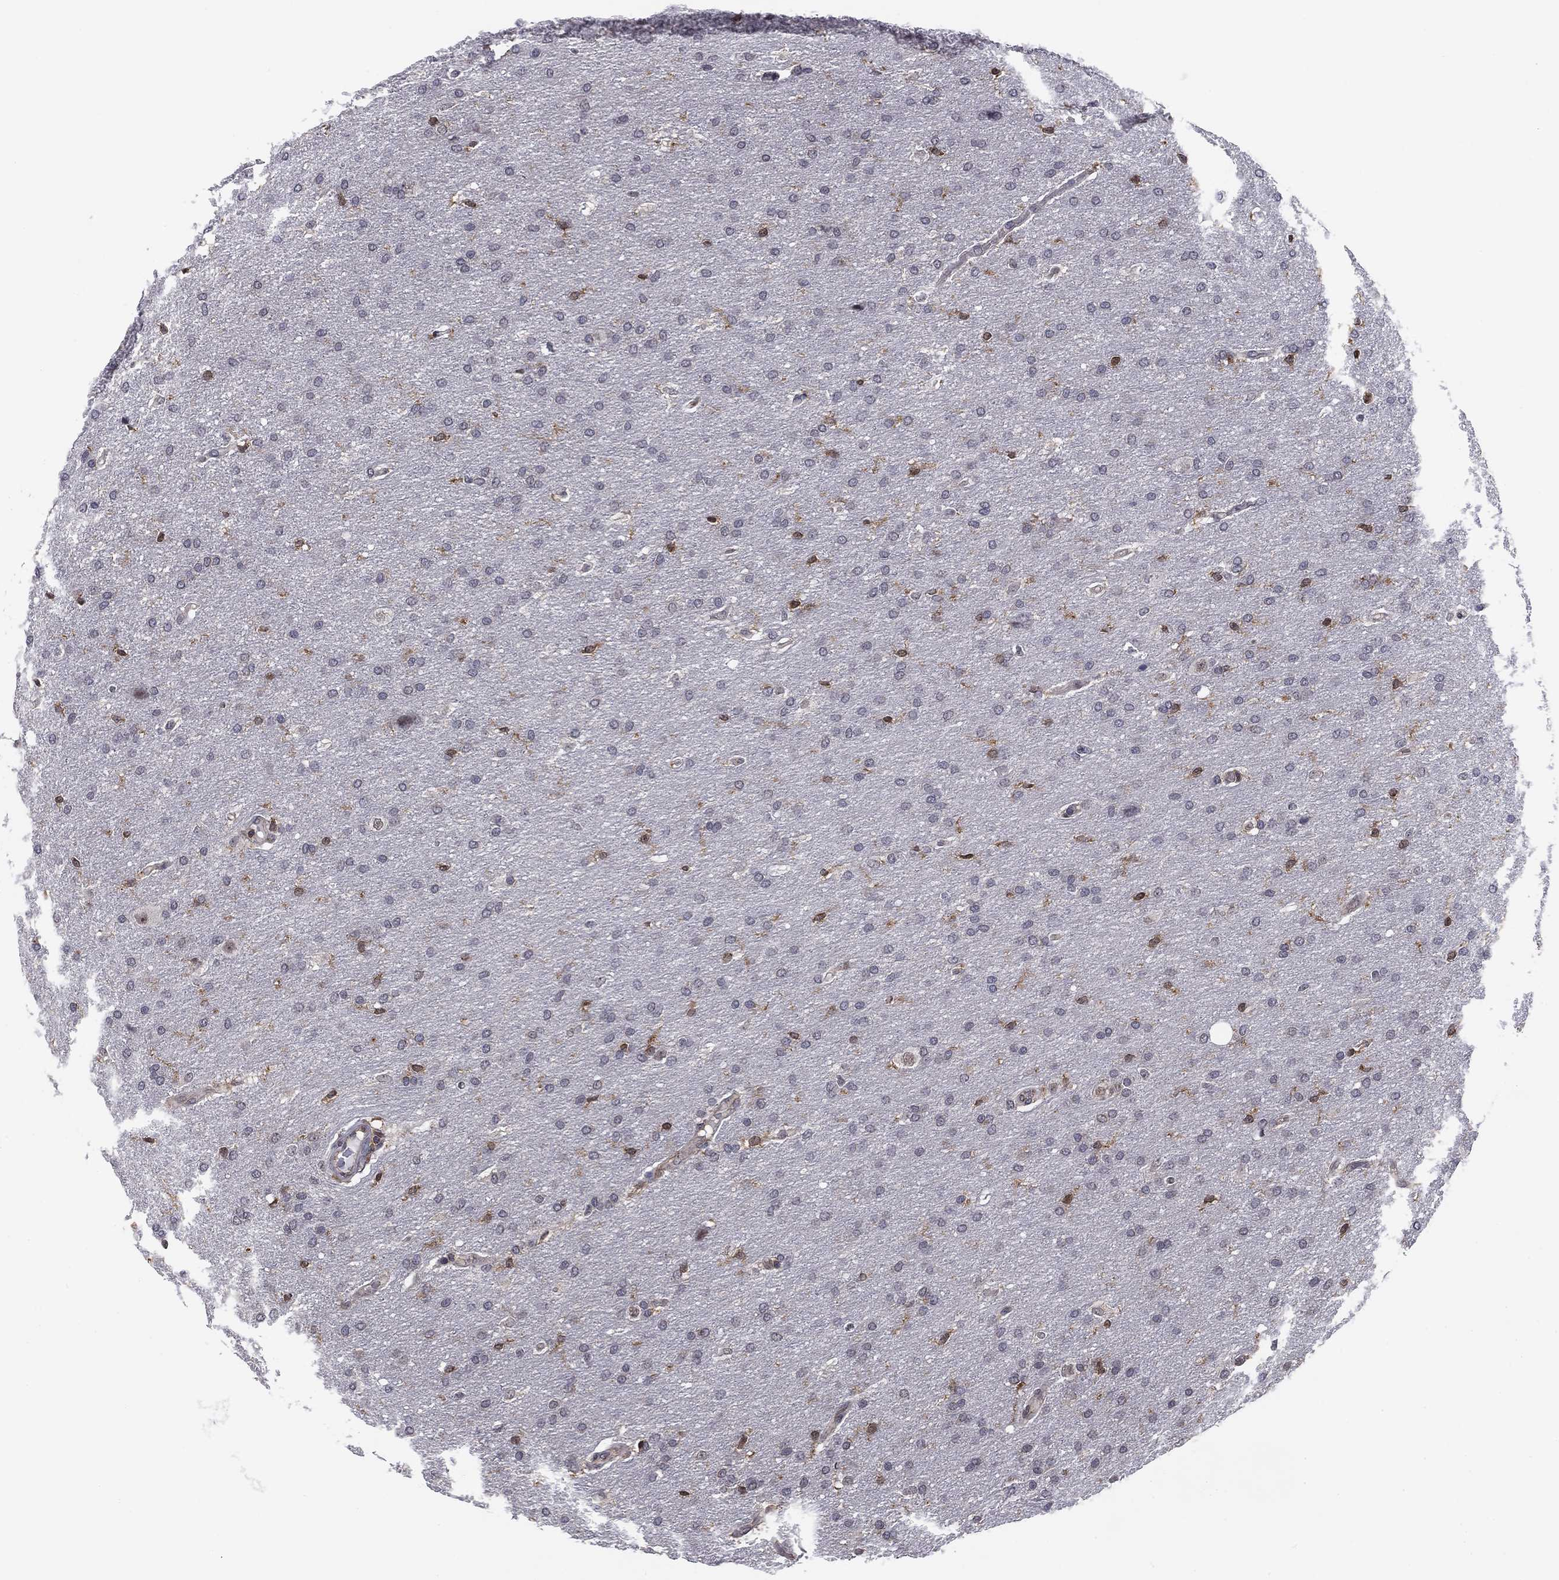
{"staining": {"intensity": "negative", "quantity": "none", "location": "none"}, "tissue": "glioma", "cell_type": "Tumor cells", "image_type": "cancer", "snomed": [{"axis": "morphology", "description": "Glioma, malignant, Low grade"}, {"axis": "topography", "description": "Brain"}], "caption": "An immunohistochemistry (IHC) photomicrograph of glioma is shown. There is no staining in tumor cells of glioma. (Brightfield microscopy of DAB immunohistochemistry (IHC) at high magnification).", "gene": "PLCB2", "patient": {"sex": "female", "age": 37}}